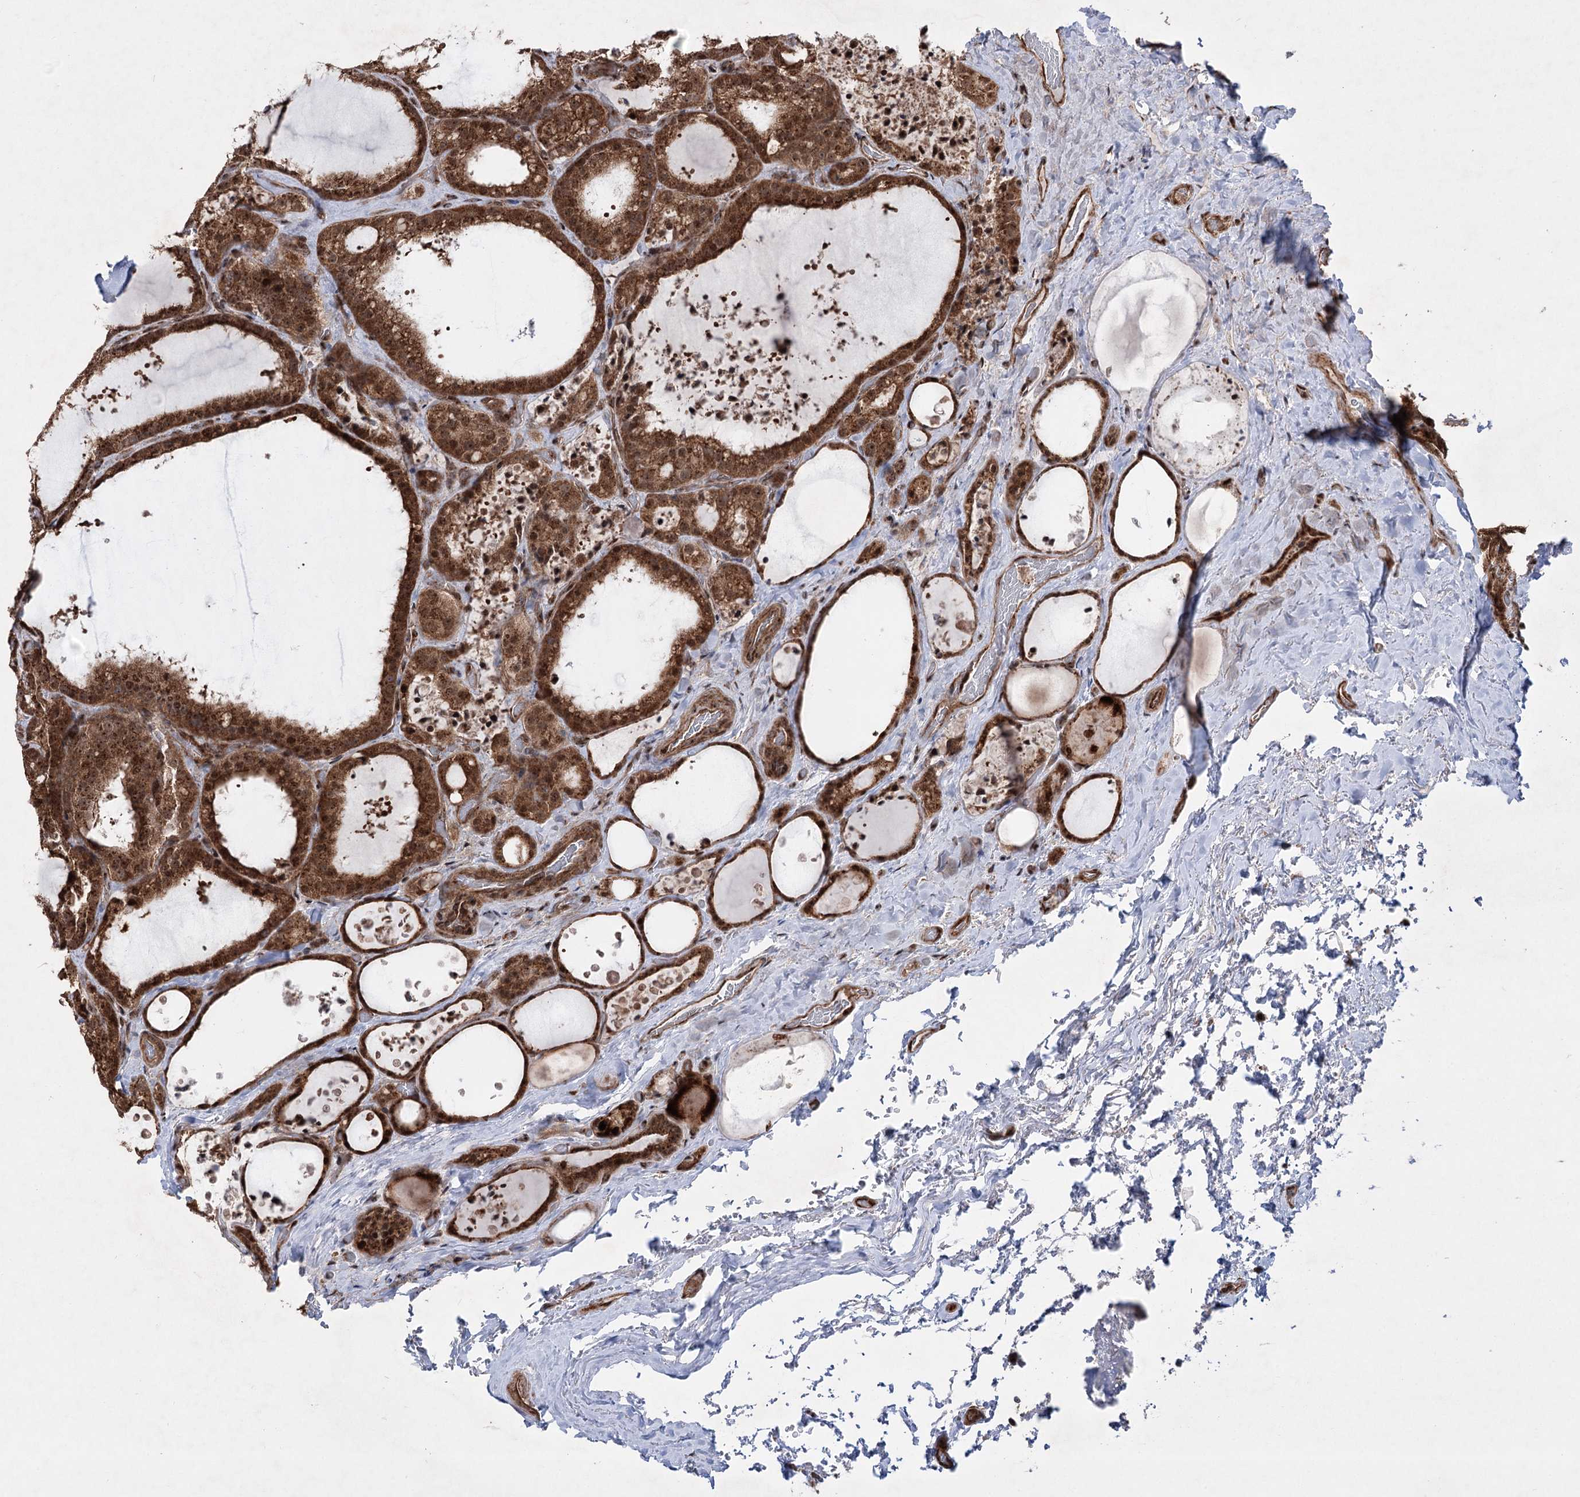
{"staining": {"intensity": "strong", "quantity": ">75%", "location": "cytoplasmic/membranous,nuclear"}, "tissue": "thyroid cancer", "cell_type": "Tumor cells", "image_type": "cancer", "snomed": [{"axis": "morphology", "description": "Papillary adenocarcinoma, NOS"}, {"axis": "topography", "description": "Thyroid gland"}], "caption": "This histopathology image displays thyroid papillary adenocarcinoma stained with immunohistochemistry to label a protein in brown. The cytoplasmic/membranous and nuclear of tumor cells show strong positivity for the protein. Nuclei are counter-stained blue.", "gene": "SERINC5", "patient": {"sex": "male", "age": 77}}